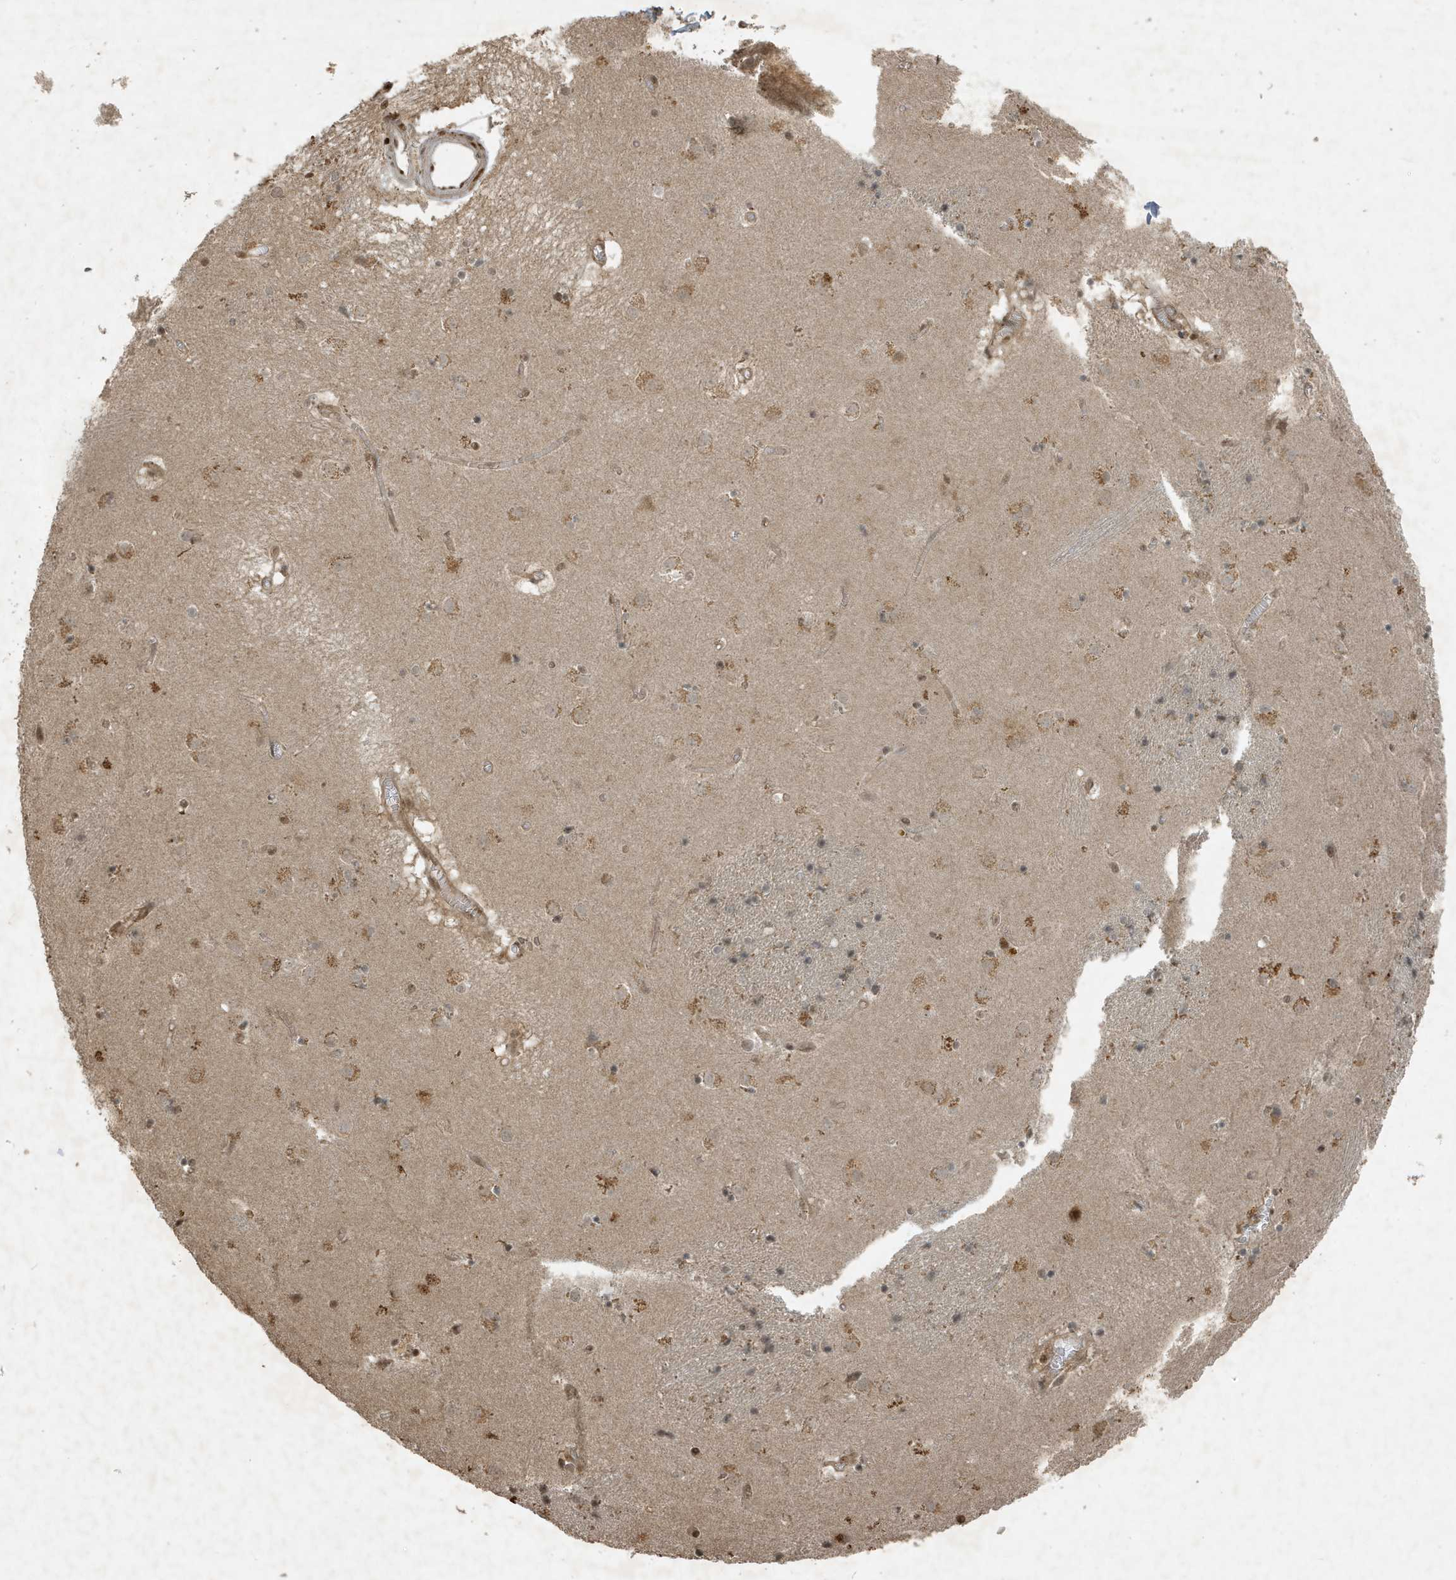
{"staining": {"intensity": "weak", "quantity": "<25%", "location": "cytoplasmic/membranous"}, "tissue": "caudate", "cell_type": "Glial cells", "image_type": "normal", "snomed": [{"axis": "morphology", "description": "Normal tissue, NOS"}, {"axis": "topography", "description": "Lateral ventricle wall"}], "caption": "High magnification brightfield microscopy of normal caudate stained with DAB (brown) and counterstained with hematoxylin (blue): glial cells show no significant expression. Brightfield microscopy of immunohistochemistry stained with DAB (3,3'-diaminobenzidine) (brown) and hematoxylin (blue), captured at high magnification.", "gene": "HSPA1A", "patient": {"sex": "male", "age": 70}}